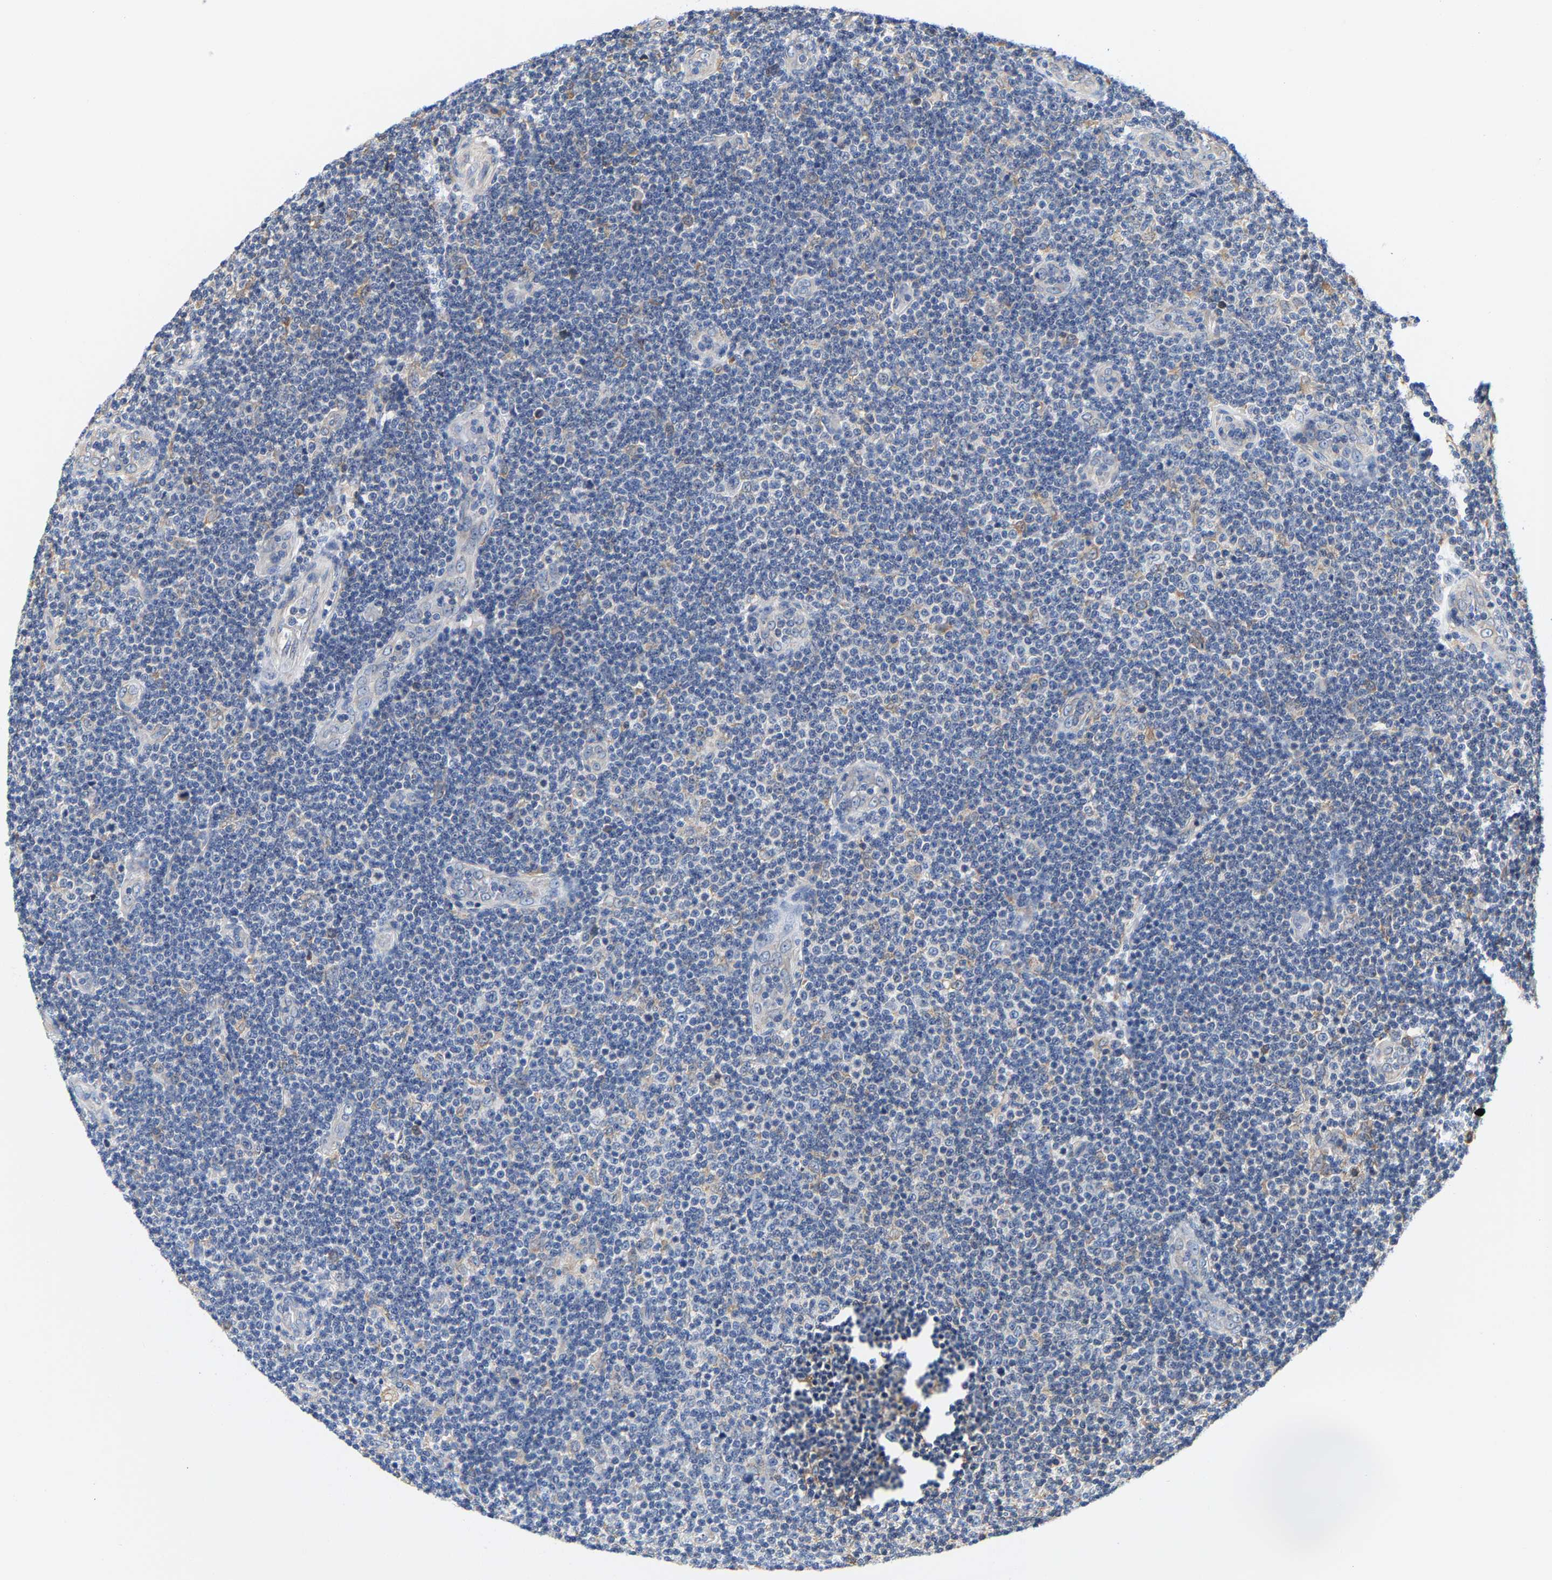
{"staining": {"intensity": "negative", "quantity": "none", "location": "none"}, "tissue": "lymphoma", "cell_type": "Tumor cells", "image_type": "cancer", "snomed": [{"axis": "morphology", "description": "Malignant lymphoma, non-Hodgkin's type, Low grade"}, {"axis": "topography", "description": "Lymph node"}], "caption": "DAB immunohistochemical staining of human lymphoma demonstrates no significant expression in tumor cells. (IHC, brightfield microscopy, high magnification).", "gene": "ARAP1", "patient": {"sex": "male", "age": 83}}